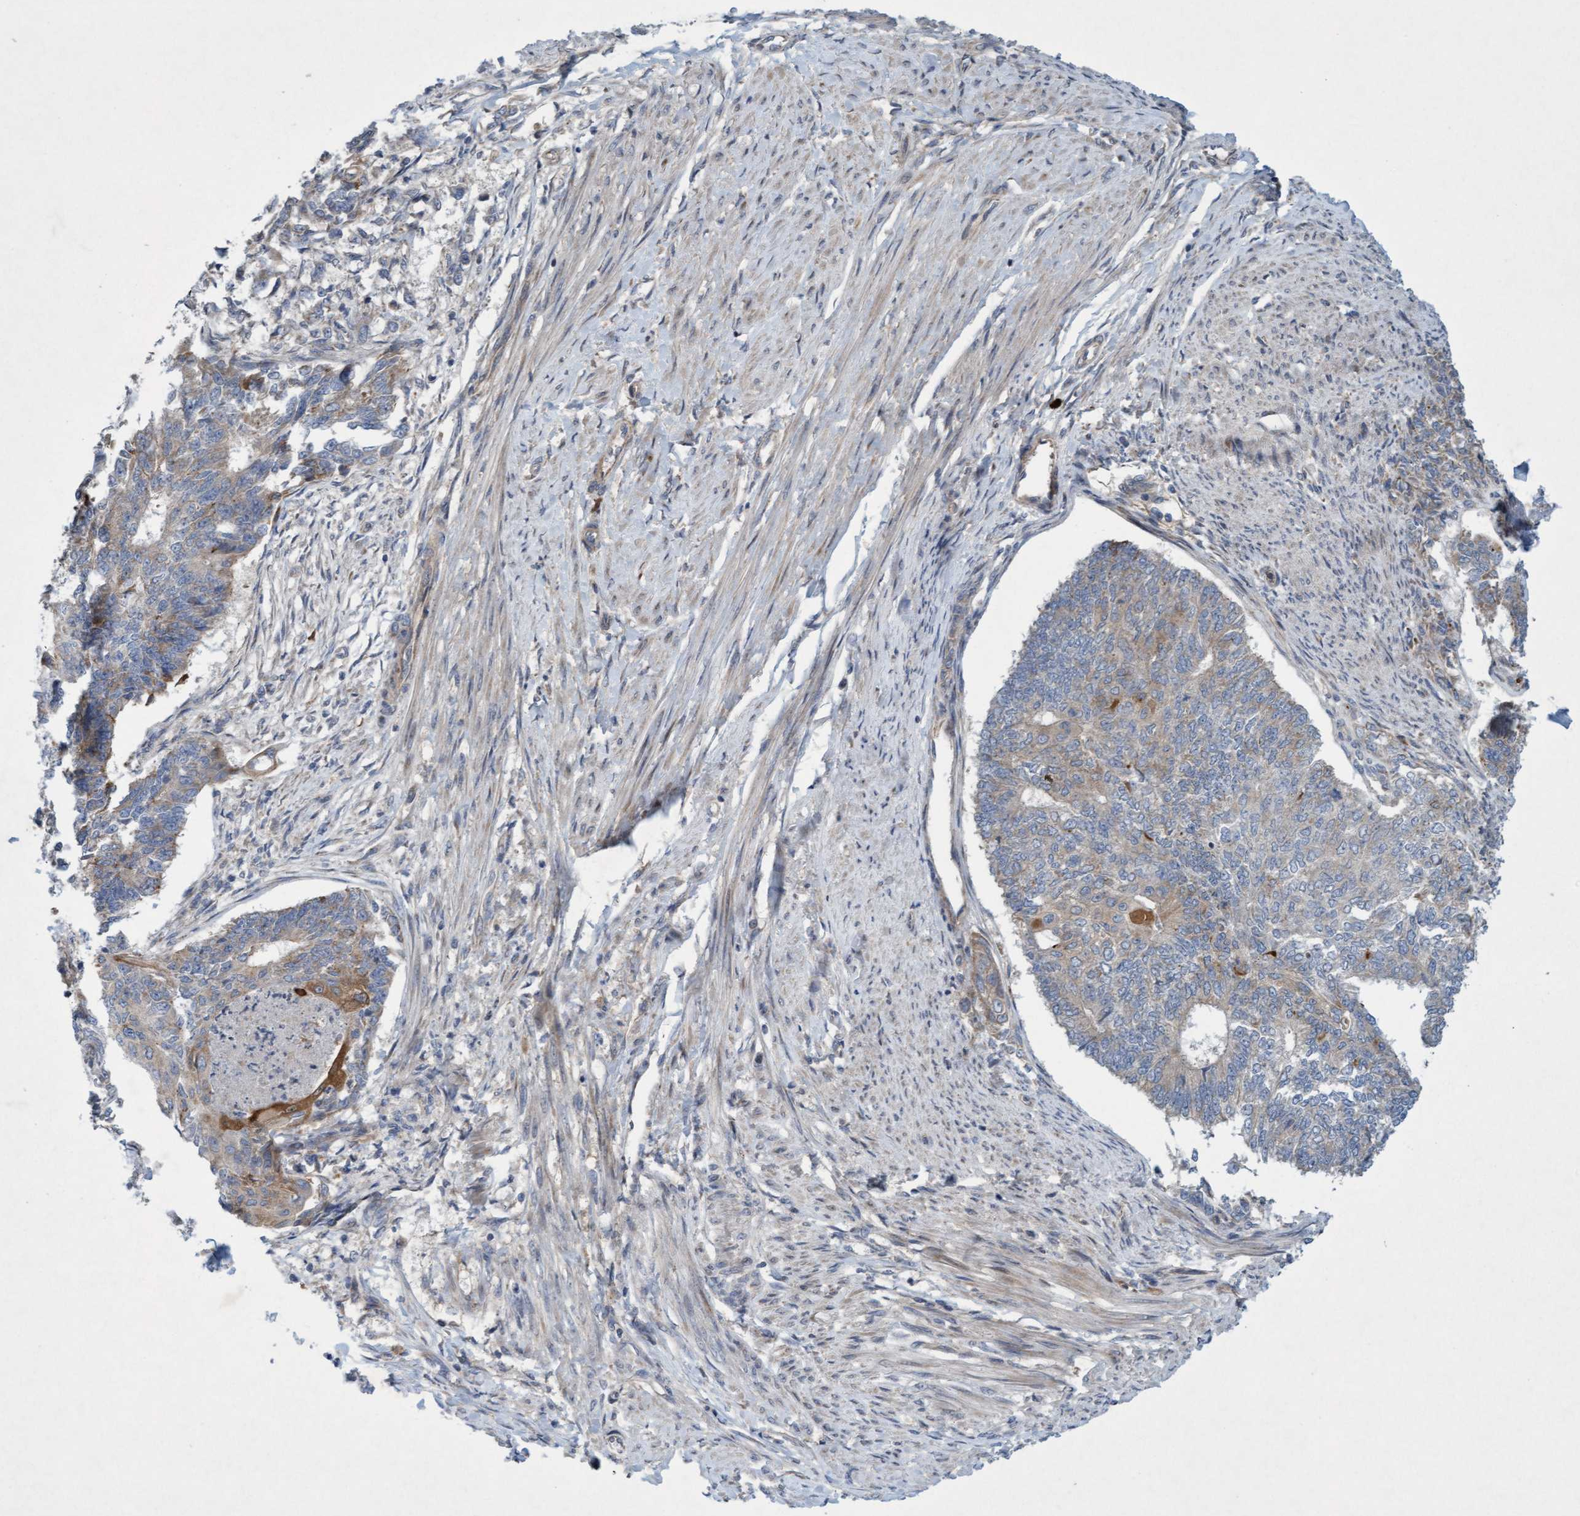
{"staining": {"intensity": "weak", "quantity": "25%-75%", "location": "cytoplasmic/membranous"}, "tissue": "endometrial cancer", "cell_type": "Tumor cells", "image_type": "cancer", "snomed": [{"axis": "morphology", "description": "Adenocarcinoma, NOS"}, {"axis": "topography", "description": "Endometrium"}], "caption": "DAB (3,3'-diaminobenzidine) immunohistochemical staining of human endometrial cancer (adenocarcinoma) demonstrates weak cytoplasmic/membranous protein positivity in approximately 25%-75% of tumor cells.", "gene": "DDHD2", "patient": {"sex": "female", "age": 32}}